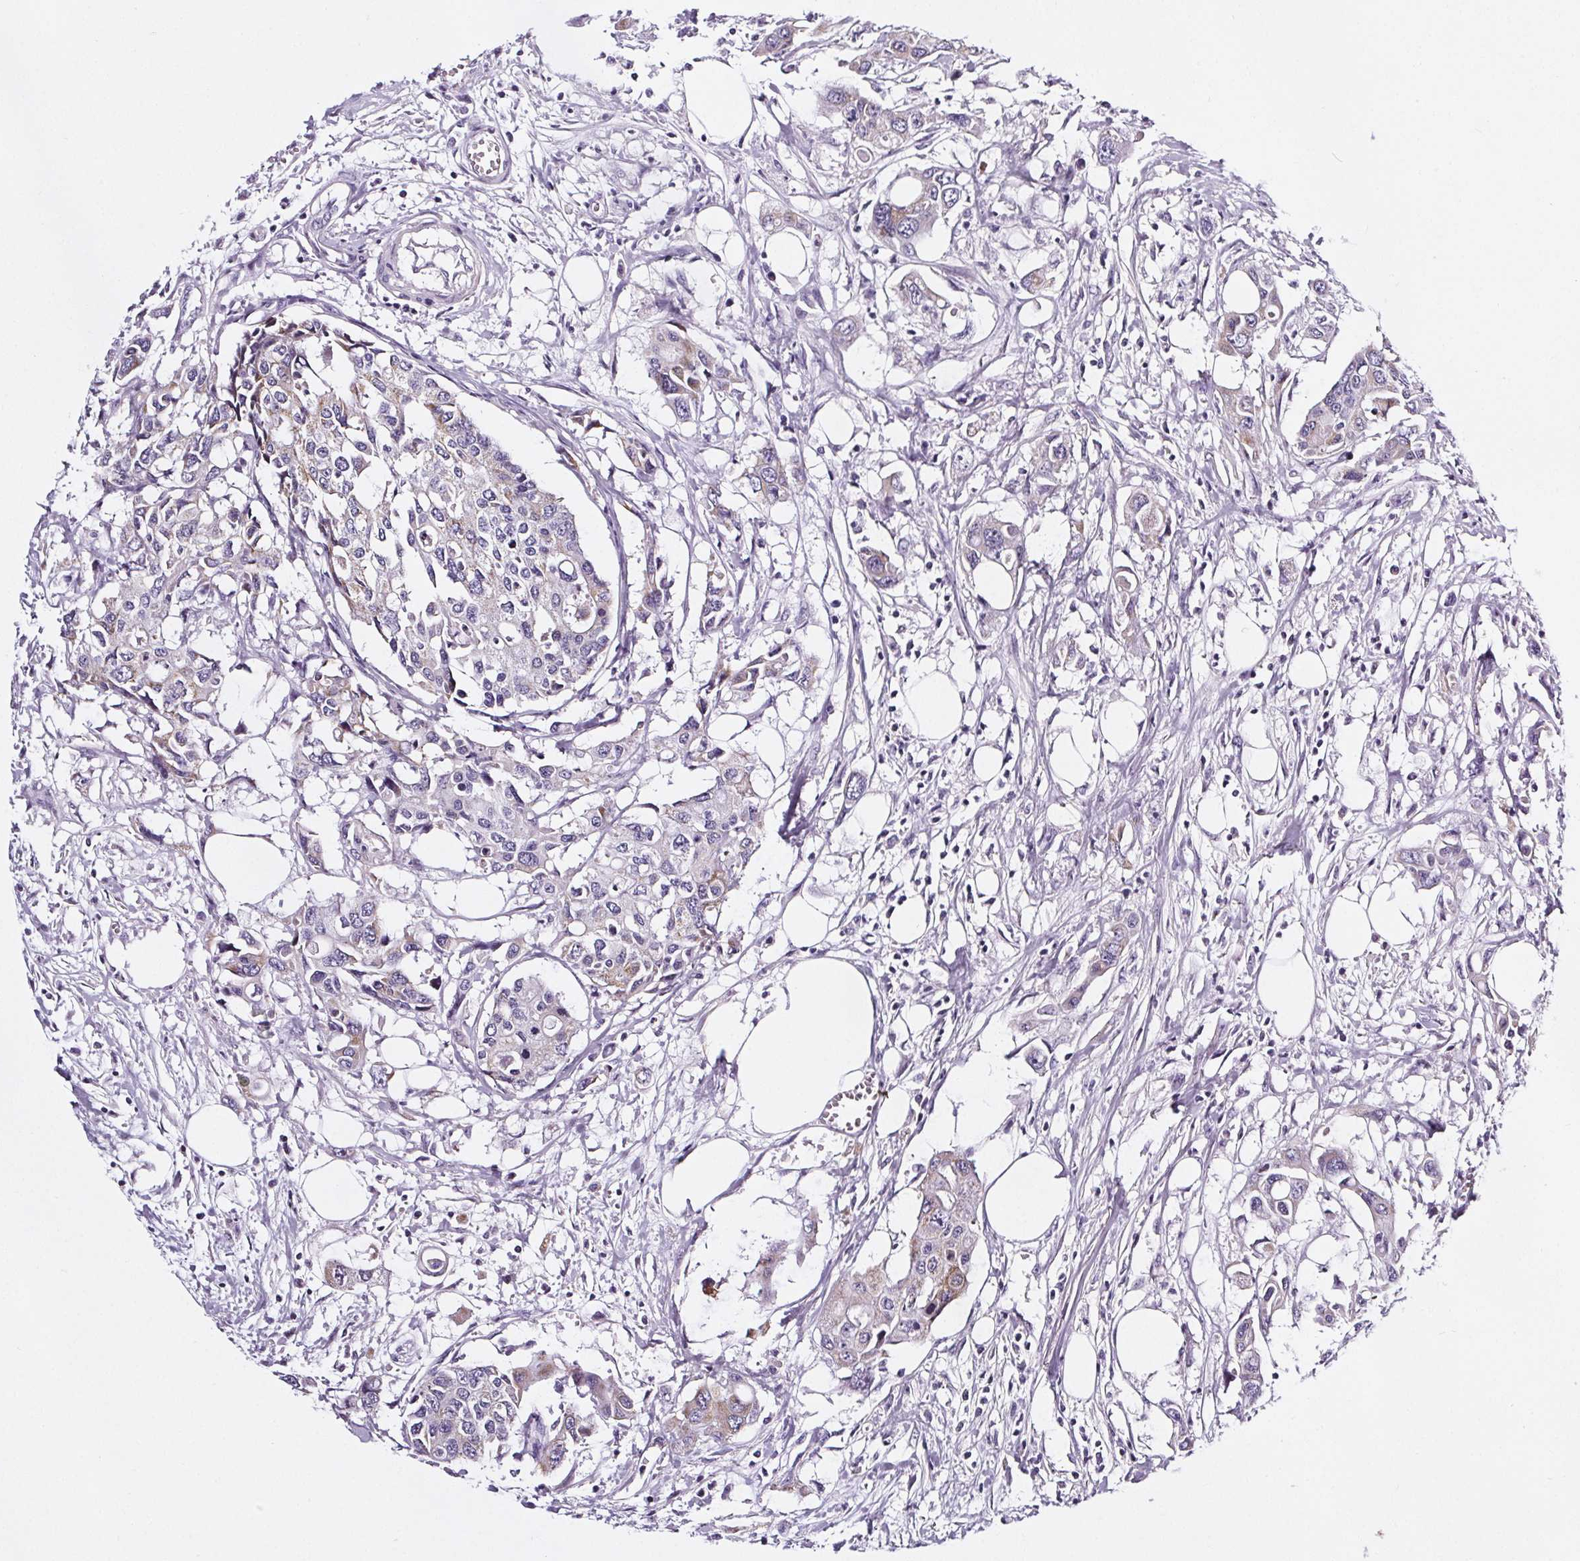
{"staining": {"intensity": "negative", "quantity": "none", "location": "none"}, "tissue": "colorectal cancer", "cell_type": "Tumor cells", "image_type": "cancer", "snomed": [{"axis": "morphology", "description": "Adenocarcinoma, NOS"}, {"axis": "topography", "description": "Colon"}], "caption": "This is an immunohistochemistry histopathology image of human adenocarcinoma (colorectal). There is no positivity in tumor cells.", "gene": "ELAVL2", "patient": {"sex": "male", "age": 77}}